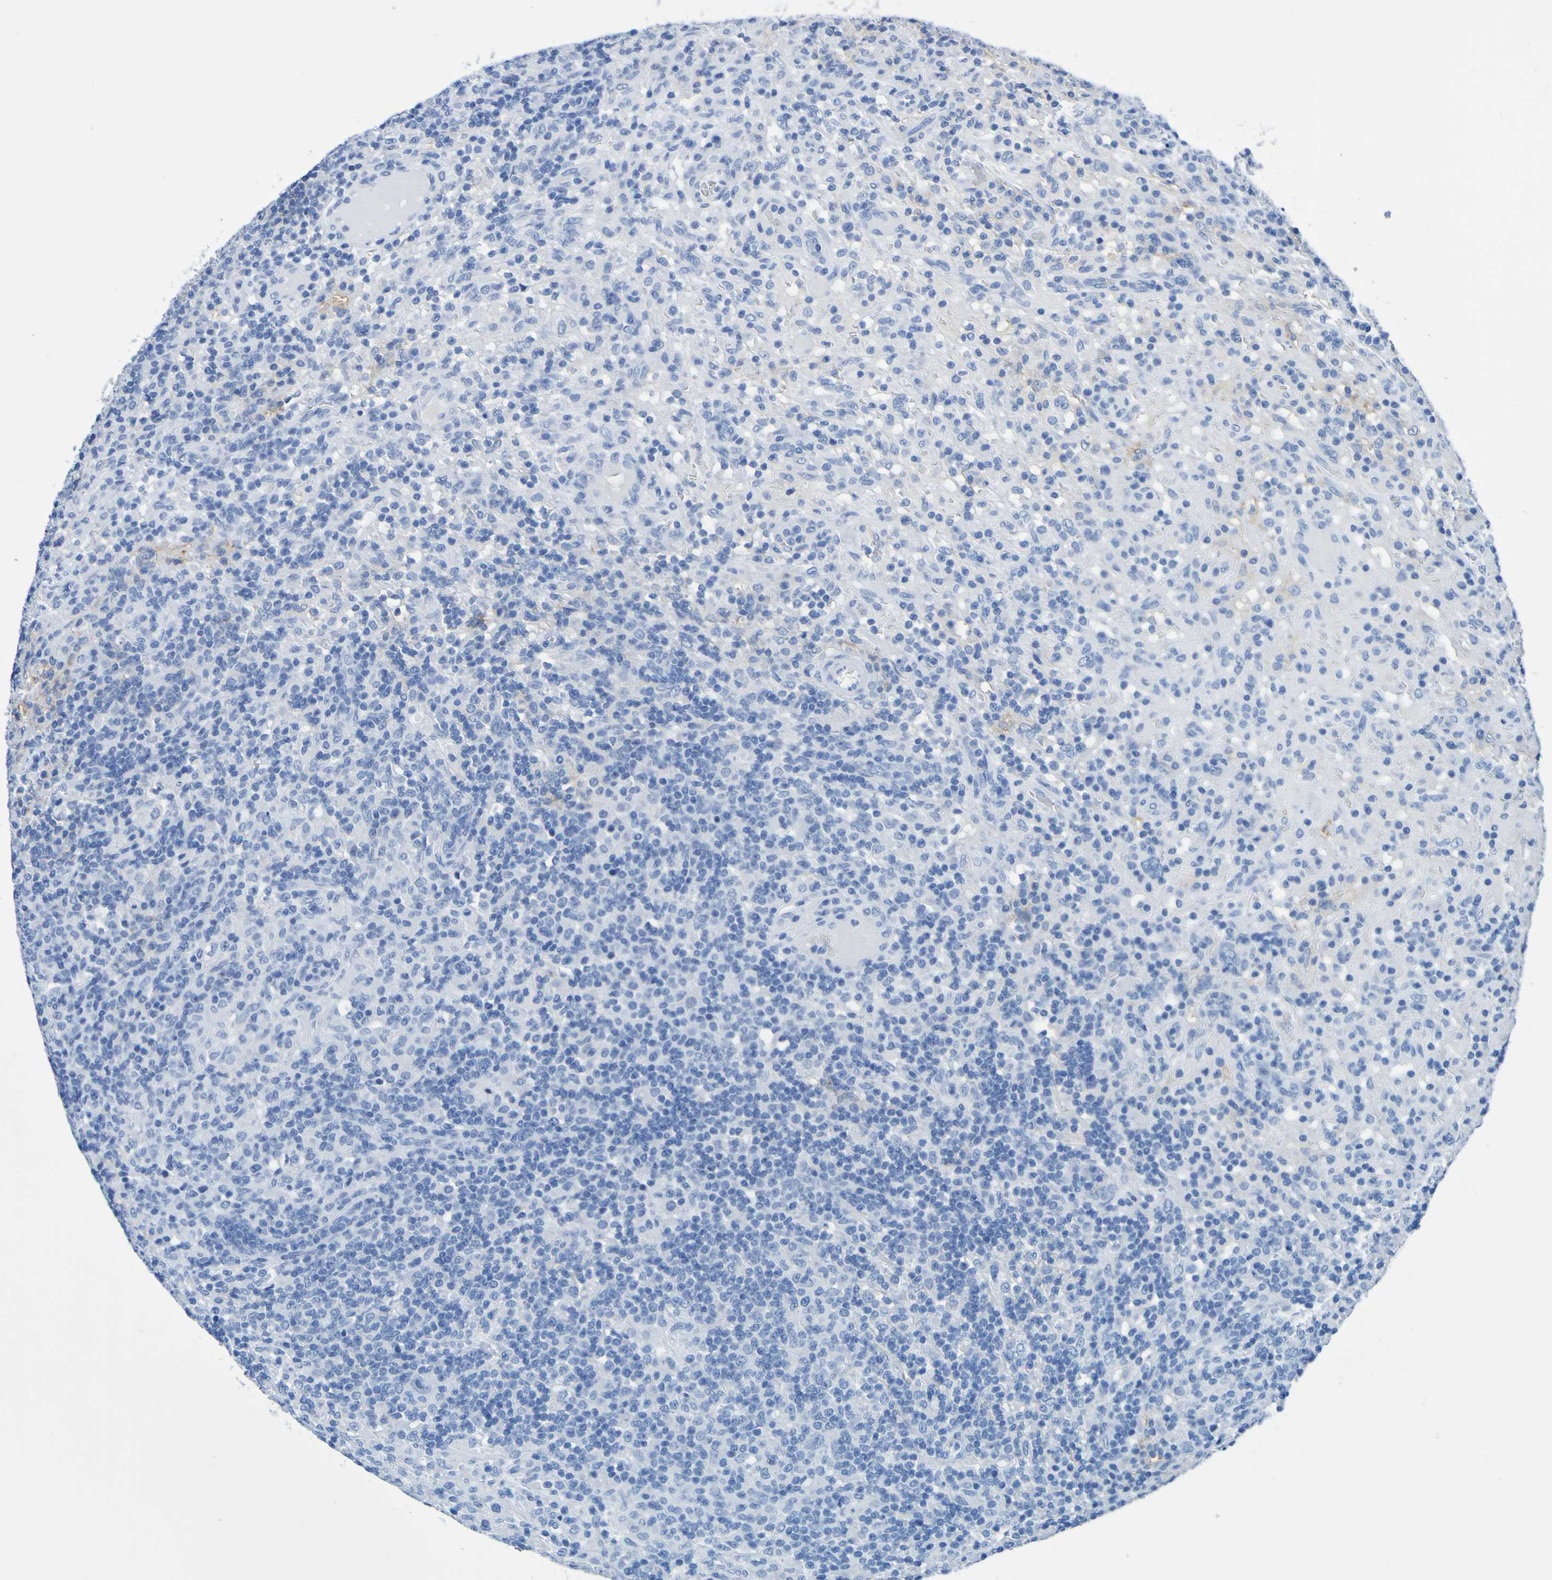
{"staining": {"intensity": "negative", "quantity": "none", "location": "none"}, "tissue": "lymphoma", "cell_type": "Tumor cells", "image_type": "cancer", "snomed": [{"axis": "morphology", "description": "Hodgkin's disease, NOS"}, {"axis": "topography", "description": "Lymph node"}], "caption": "There is no significant expression in tumor cells of lymphoma. (IHC, brightfield microscopy, high magnification).", "gene": "DPEP1", "patient": {"sex": "male", "age": 70}}